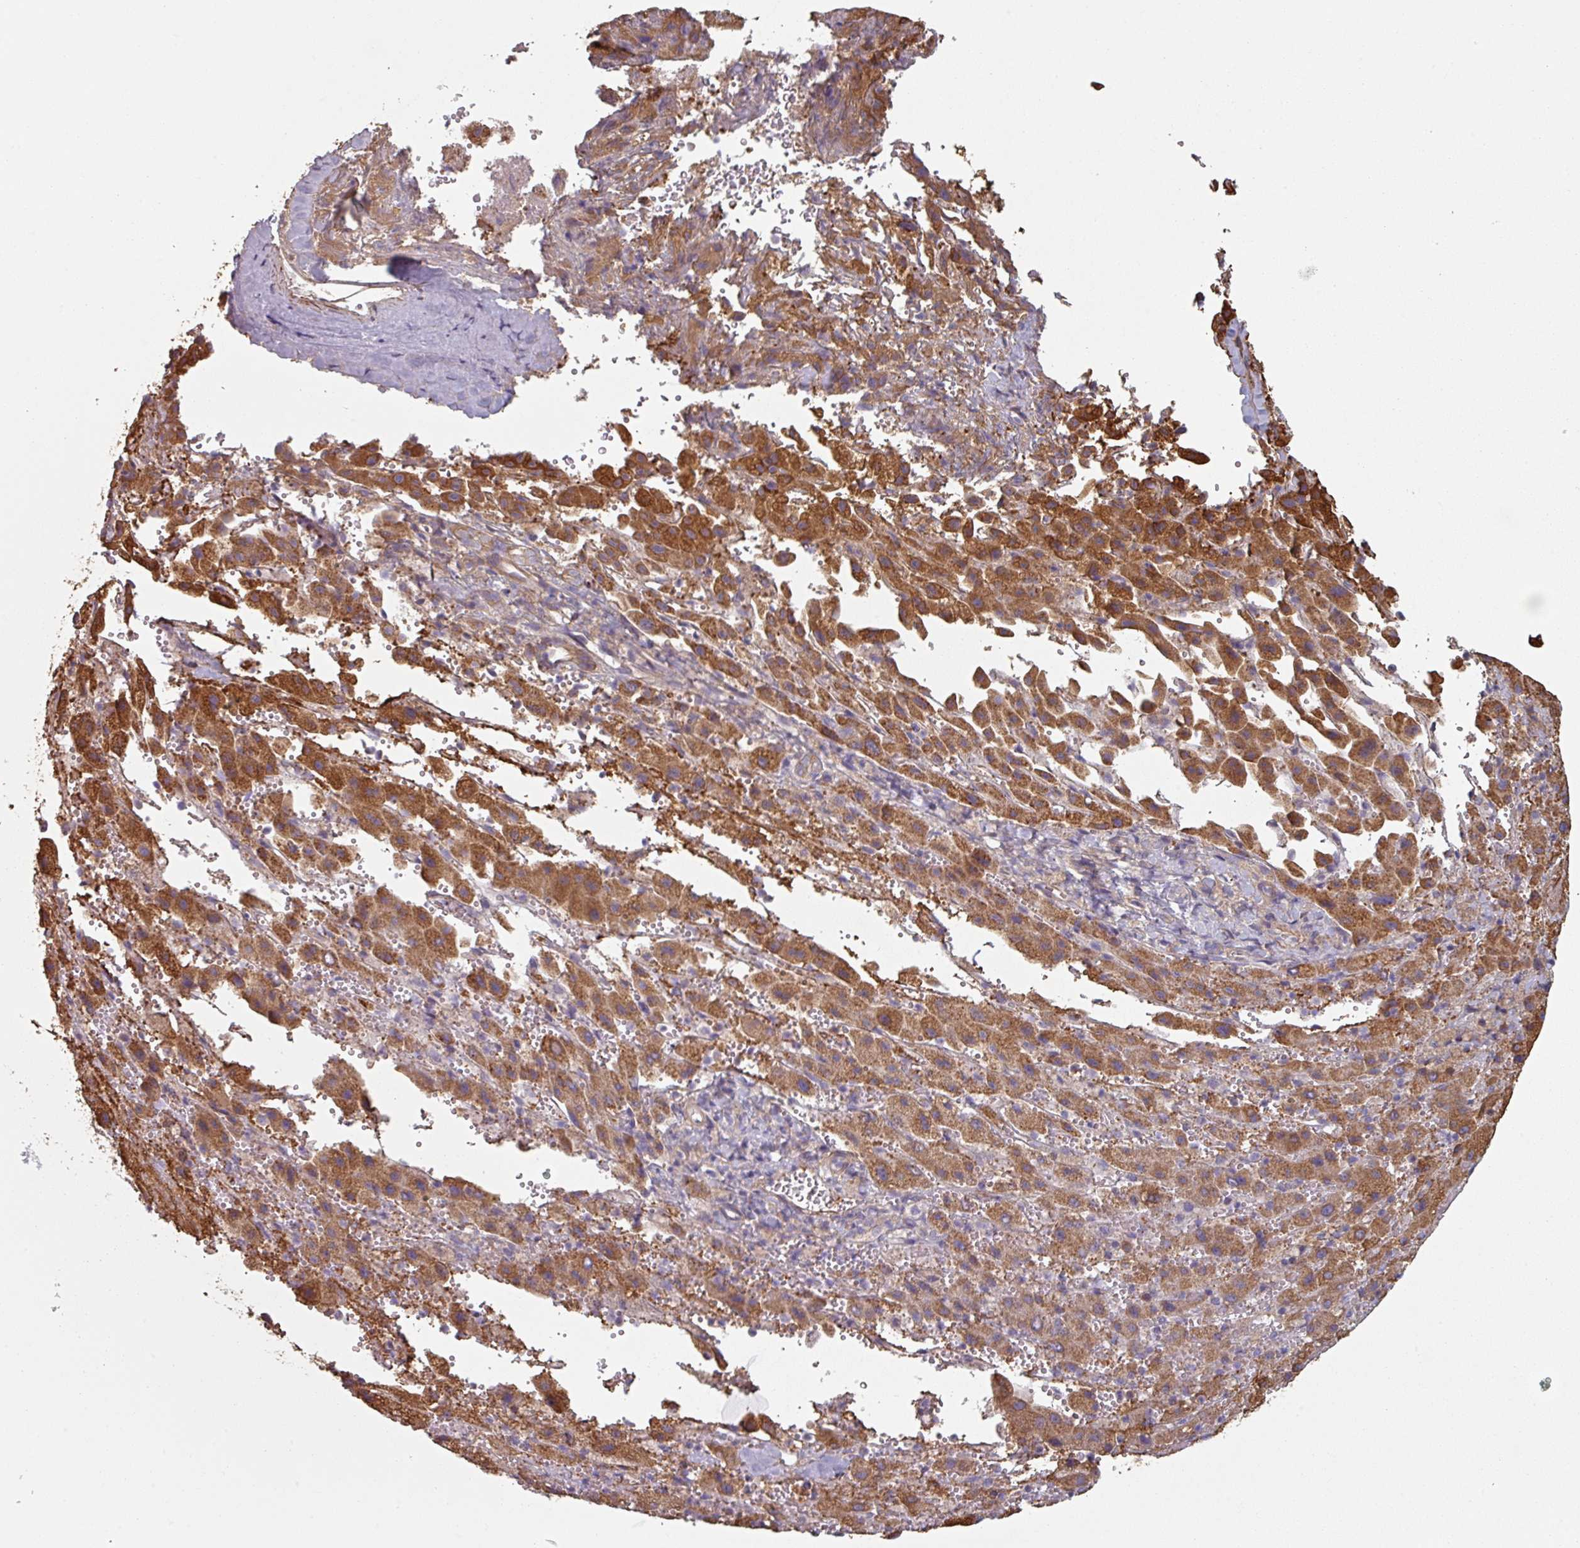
{"staining": {"intensity": "strong", "quantity": ">75%", "location": "cytoplasmic/membranous"}, "tissue": "liver cancer", "cell_type": "Tumor cells", "image_type": "cancer", "snomed": [{"axis": "morphology", "description": "Carcinoma, Hepatocellular, NOS"}, {"axis": "topography", "description": "Liver"}], "caption": "A photomicrograph of liver hepatocellular carcinoma stained for a protein exhibits strong cytoplasmic/membranous brown staining in tumor cells. (DAB (3,3'-diaminobenzidine) = brown stain, brightfield microscopy at high magnification).", "gene": "GSTA4", "patient": {"sex": "female", "age": 58}}